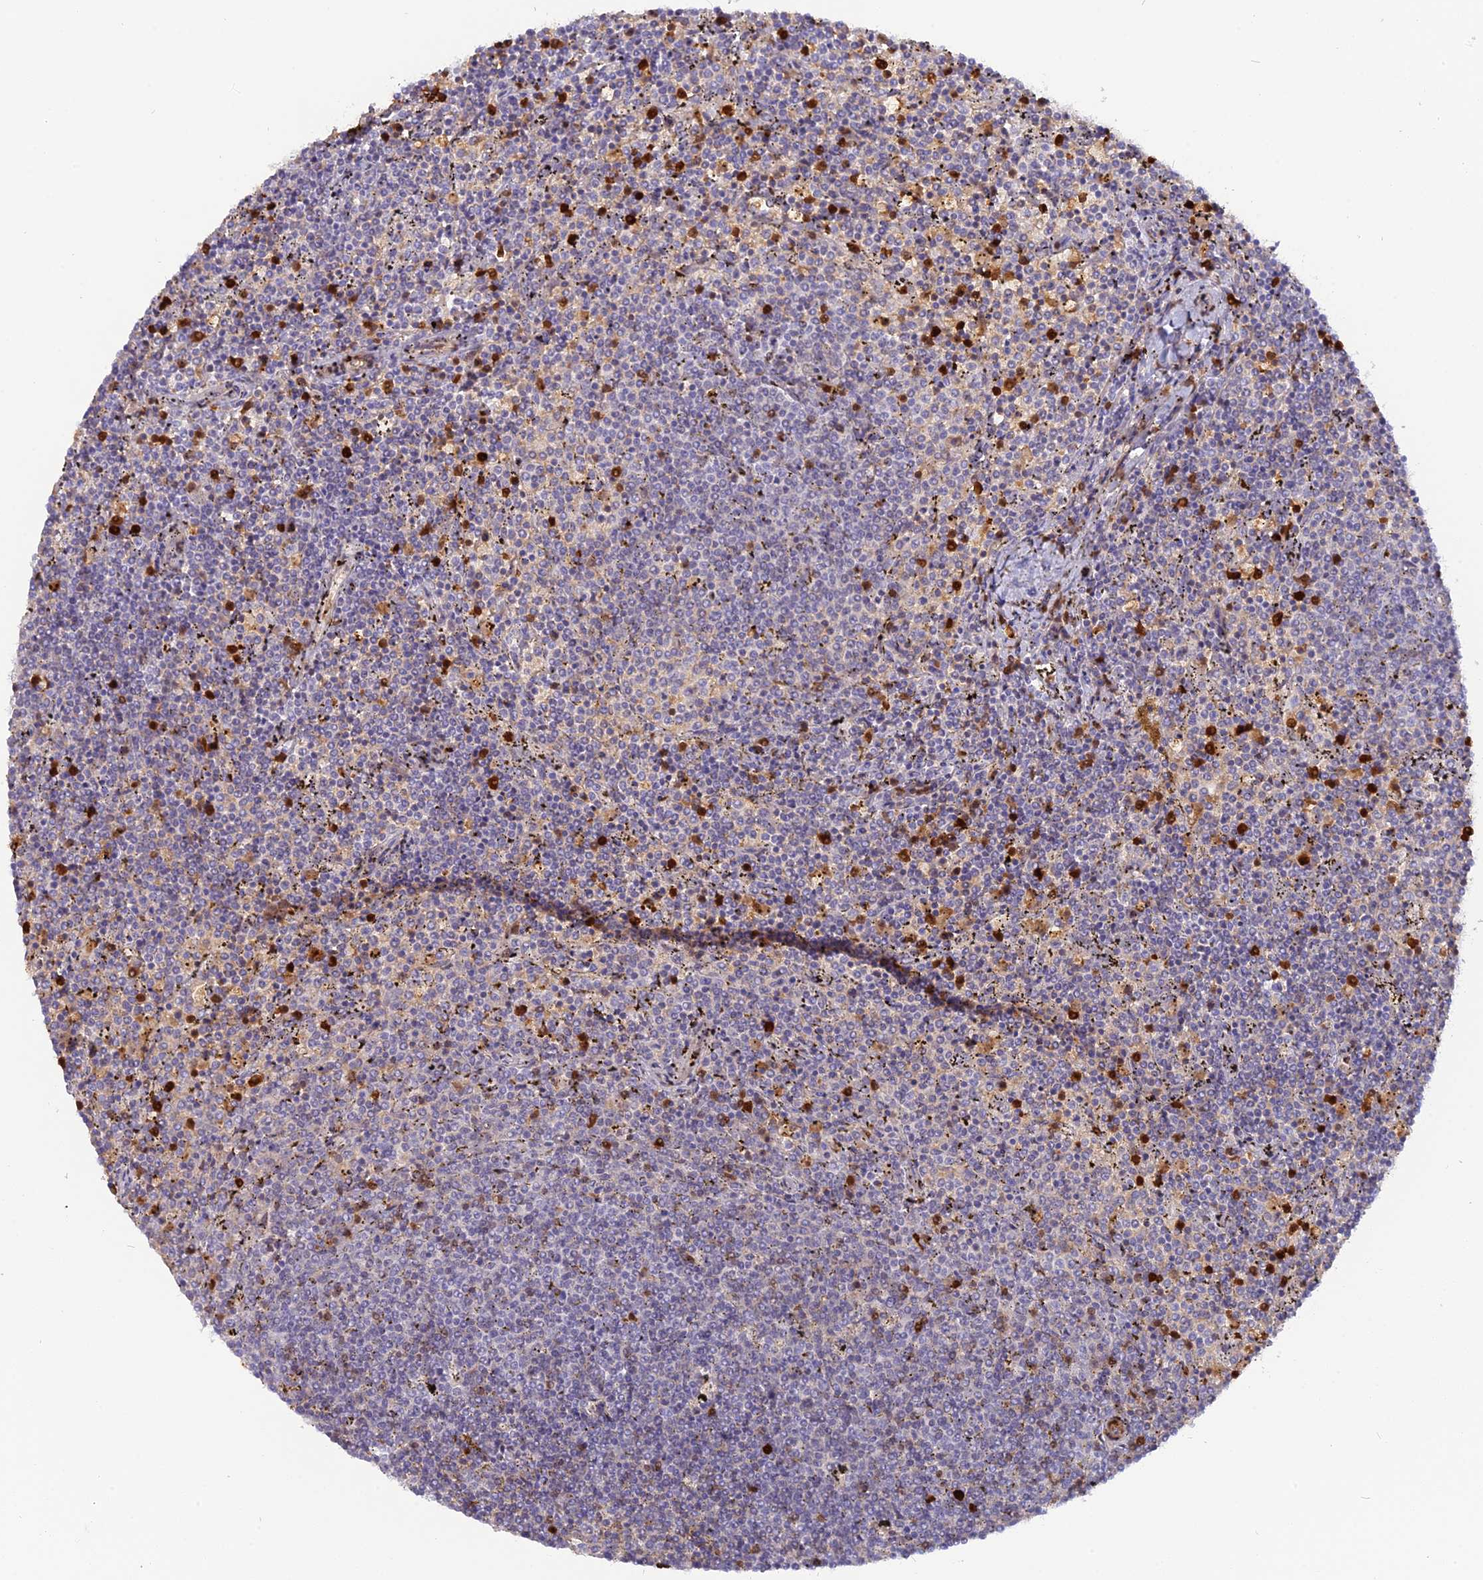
{"staining": {"intensity": "negative", "quantity": "none", "location": "none"}, "tissue": "lymphoma", "cell_type": "Tumor cells", "image_type": "cancer", "snomed": [{"axis": "morphology", "description": "Malignant lymphoma, non-Hodgkin's type, Low grade"}, {"axis": "topography", "description": "Spleen"}], "caption": "There is no significant staining in tumor cells of lymphoma.", "gene": "PGBD4", "patient": {"sex": "female", "age": 50}}